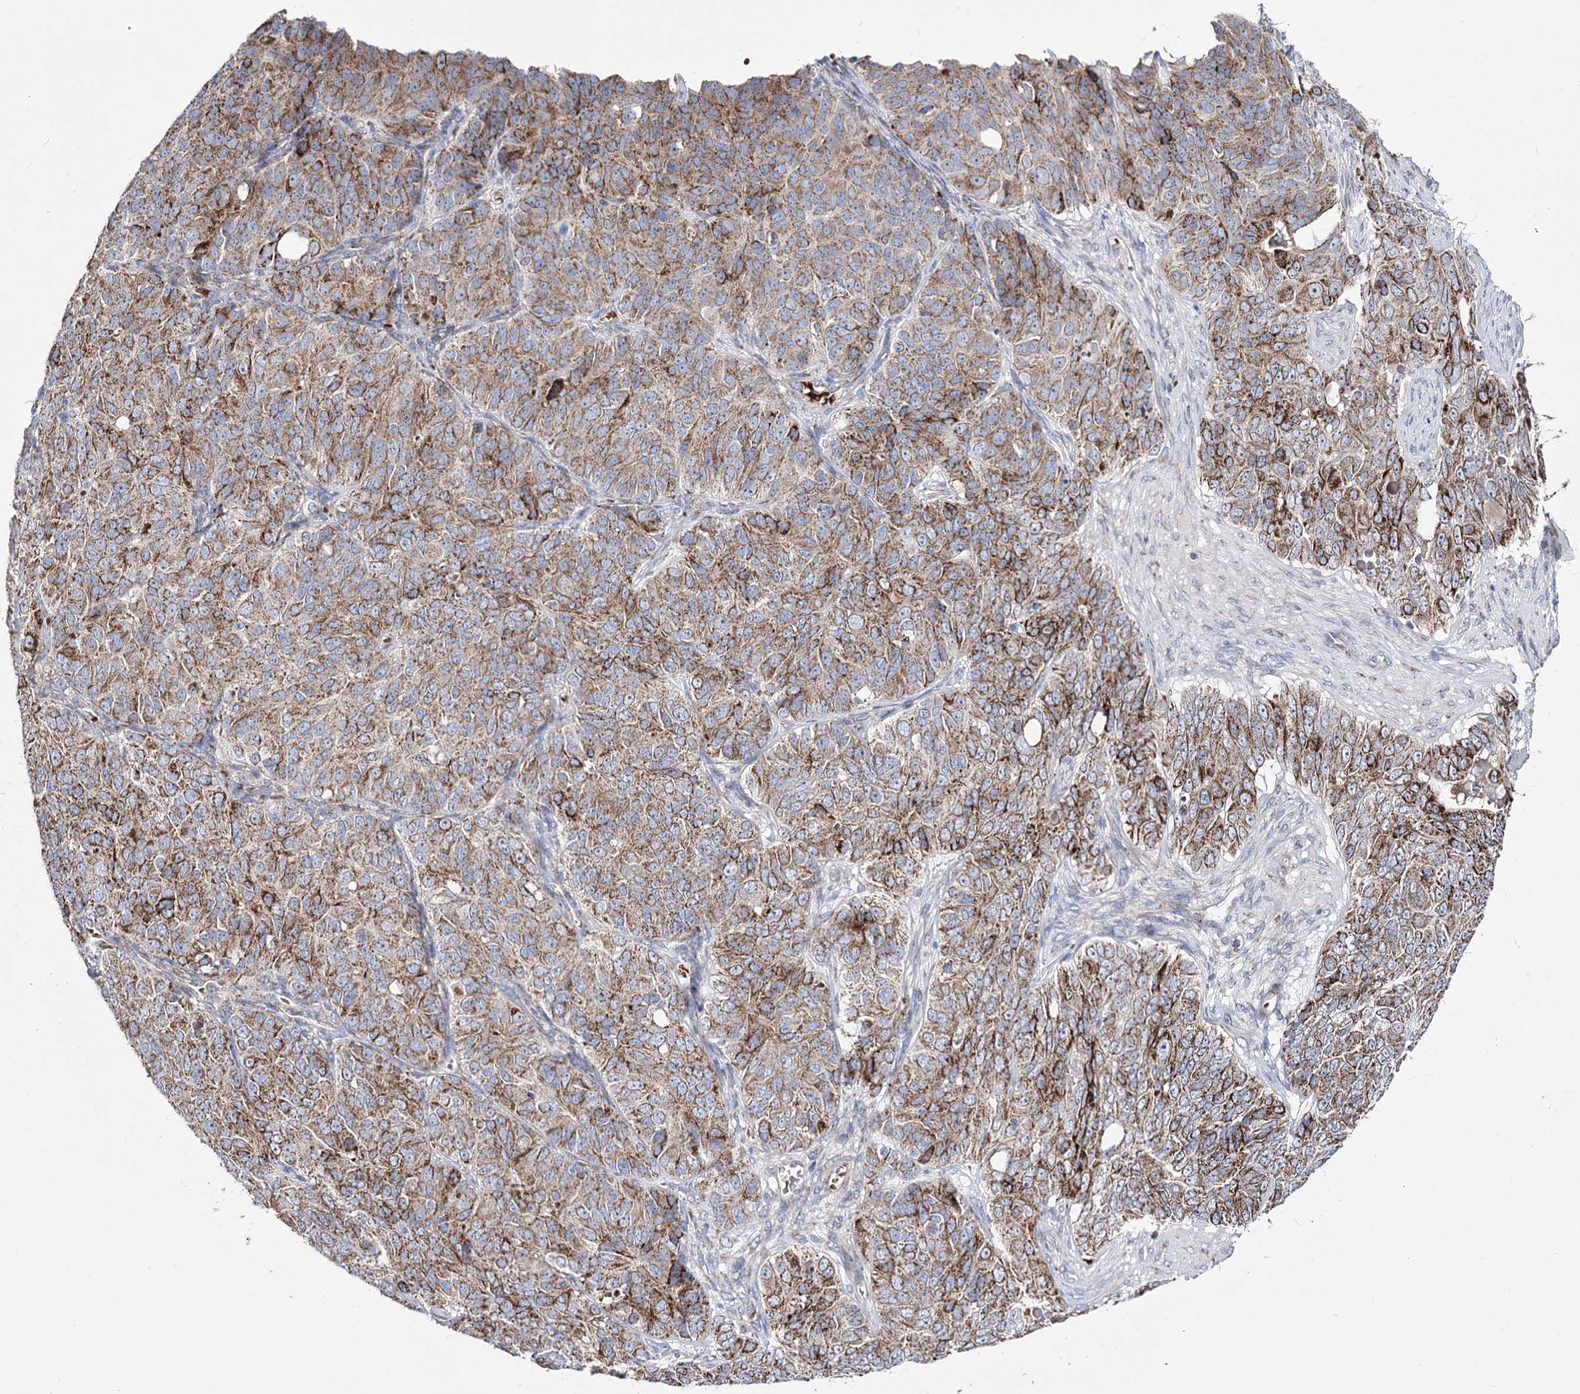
{"staining": {"intensity": "strong", "quantity": "25%-75%", "location": "cytoplasmic/membranous"}, "tissue": "ovarian cancer", "cell_type": "Tumor cells", "image_type": "cancer", "snomed": [{"axis": "morphology", "description": "Carcinoma, endometroid"}, {"axis": "topography", "description": "Ovary"}], "caption": "About 25%-75% of tumor cells in human endometroid carcinoma (ovarian) reveal strong cytoplasmic/membranous protein staining as visualized by brown immunohistochemical staining.", "gene": "OSBPL5", "patient": {"sex": "female", "age": 51}}